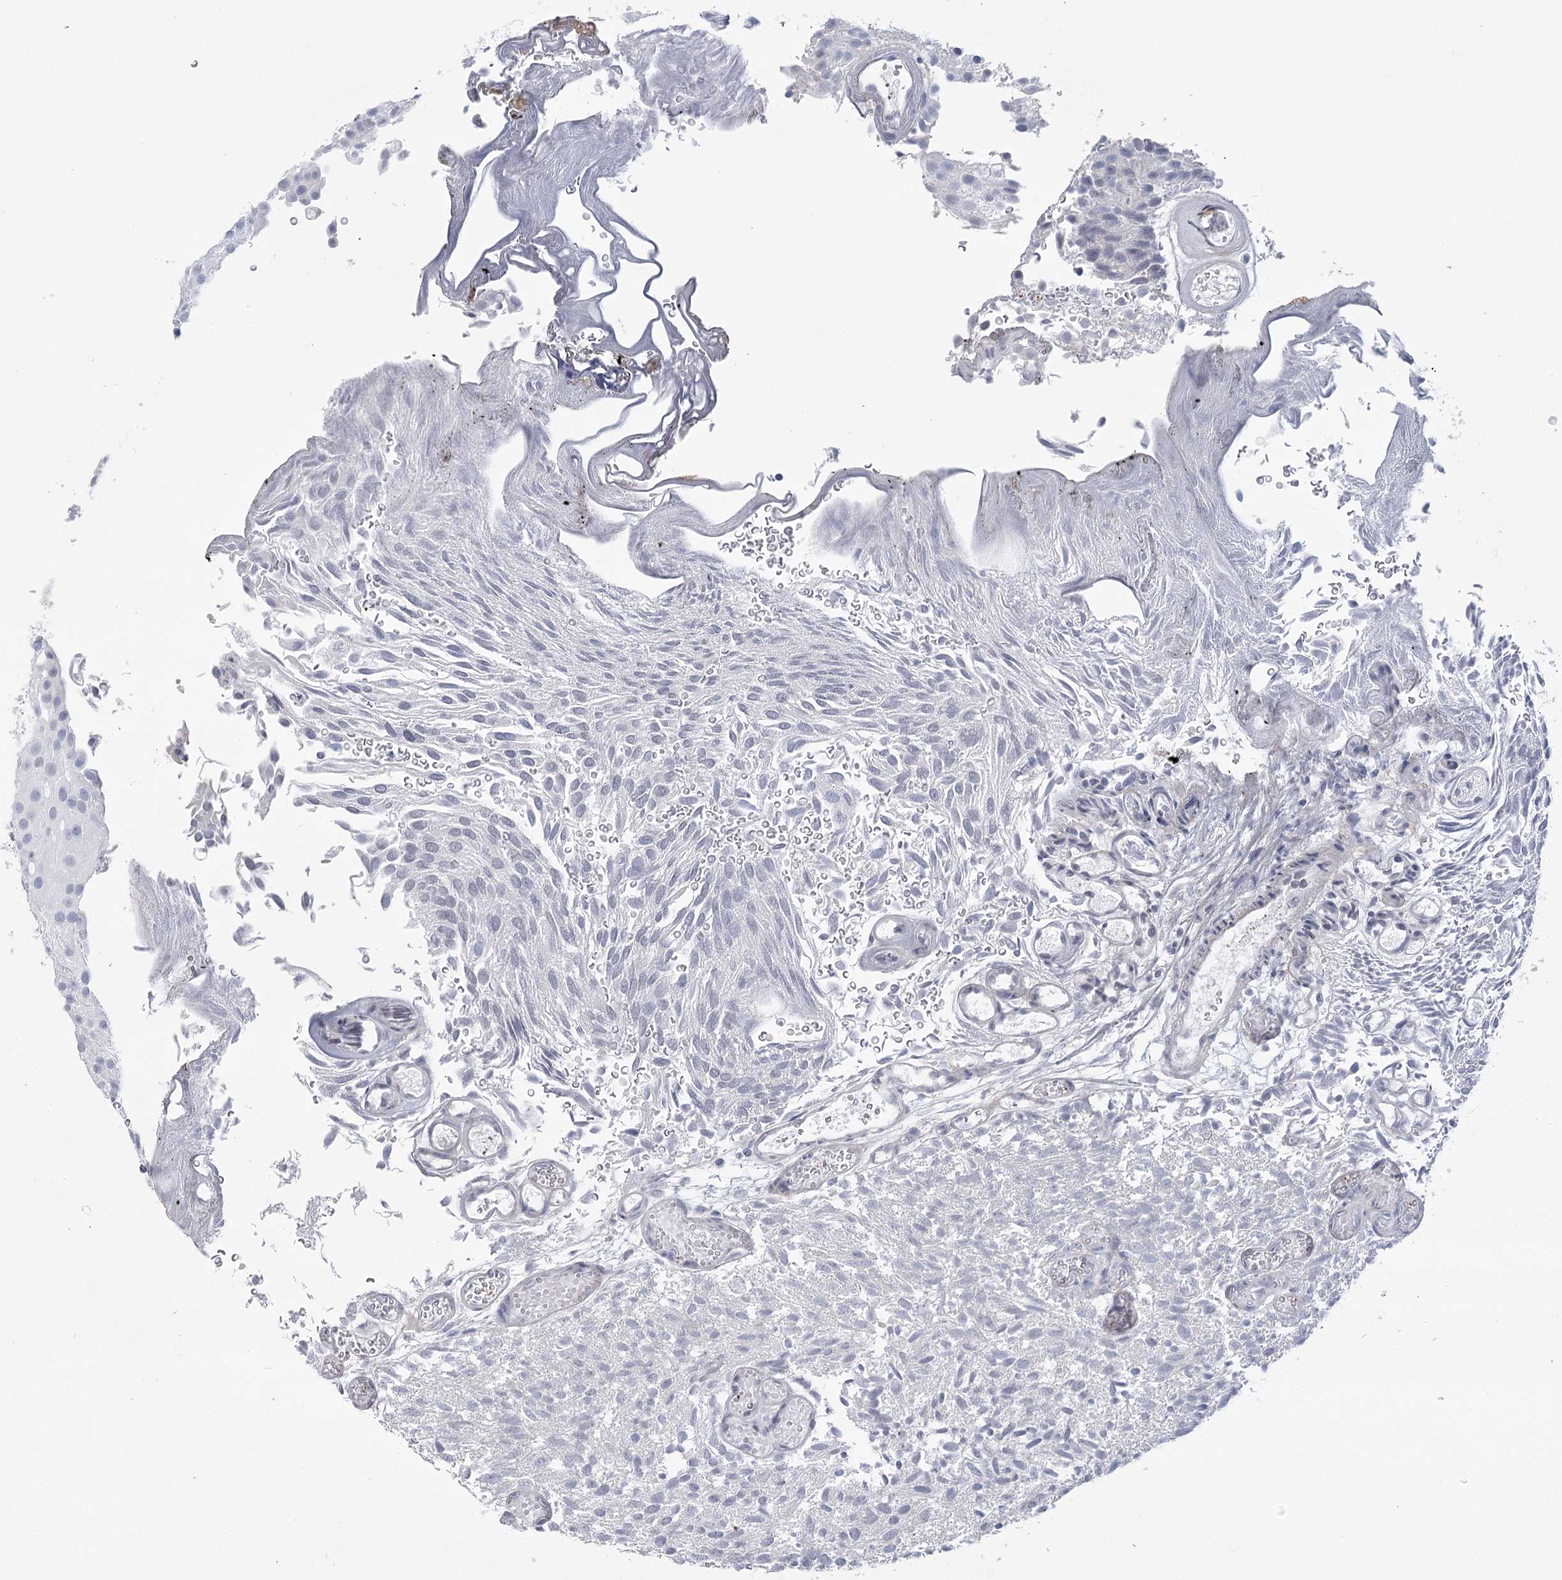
{"staining": {"intensity": "negative", "quantity": "none", "location": "none"}, "tissue": "urothelial cancer", "cell_type": "Tumor cells", "image_type": "cancer", "snomed": [{"axis": "morphology", "description": "Urothelial carcinoma, Low grade"}, {"axis": "topography", "description": "Urinary bladder"}], "caption": "An IHC photomicrograph of urothelial cancer is shown. There is no staining in tumor cells of urothelial cancer. (Stains: DAB immunohistochemistry with hematoxylin counter stain, Microscopy: brightfield microscopy at high magnification).", "gene": "FAM76B", "patient": {"sex": "male", "age": 78}}